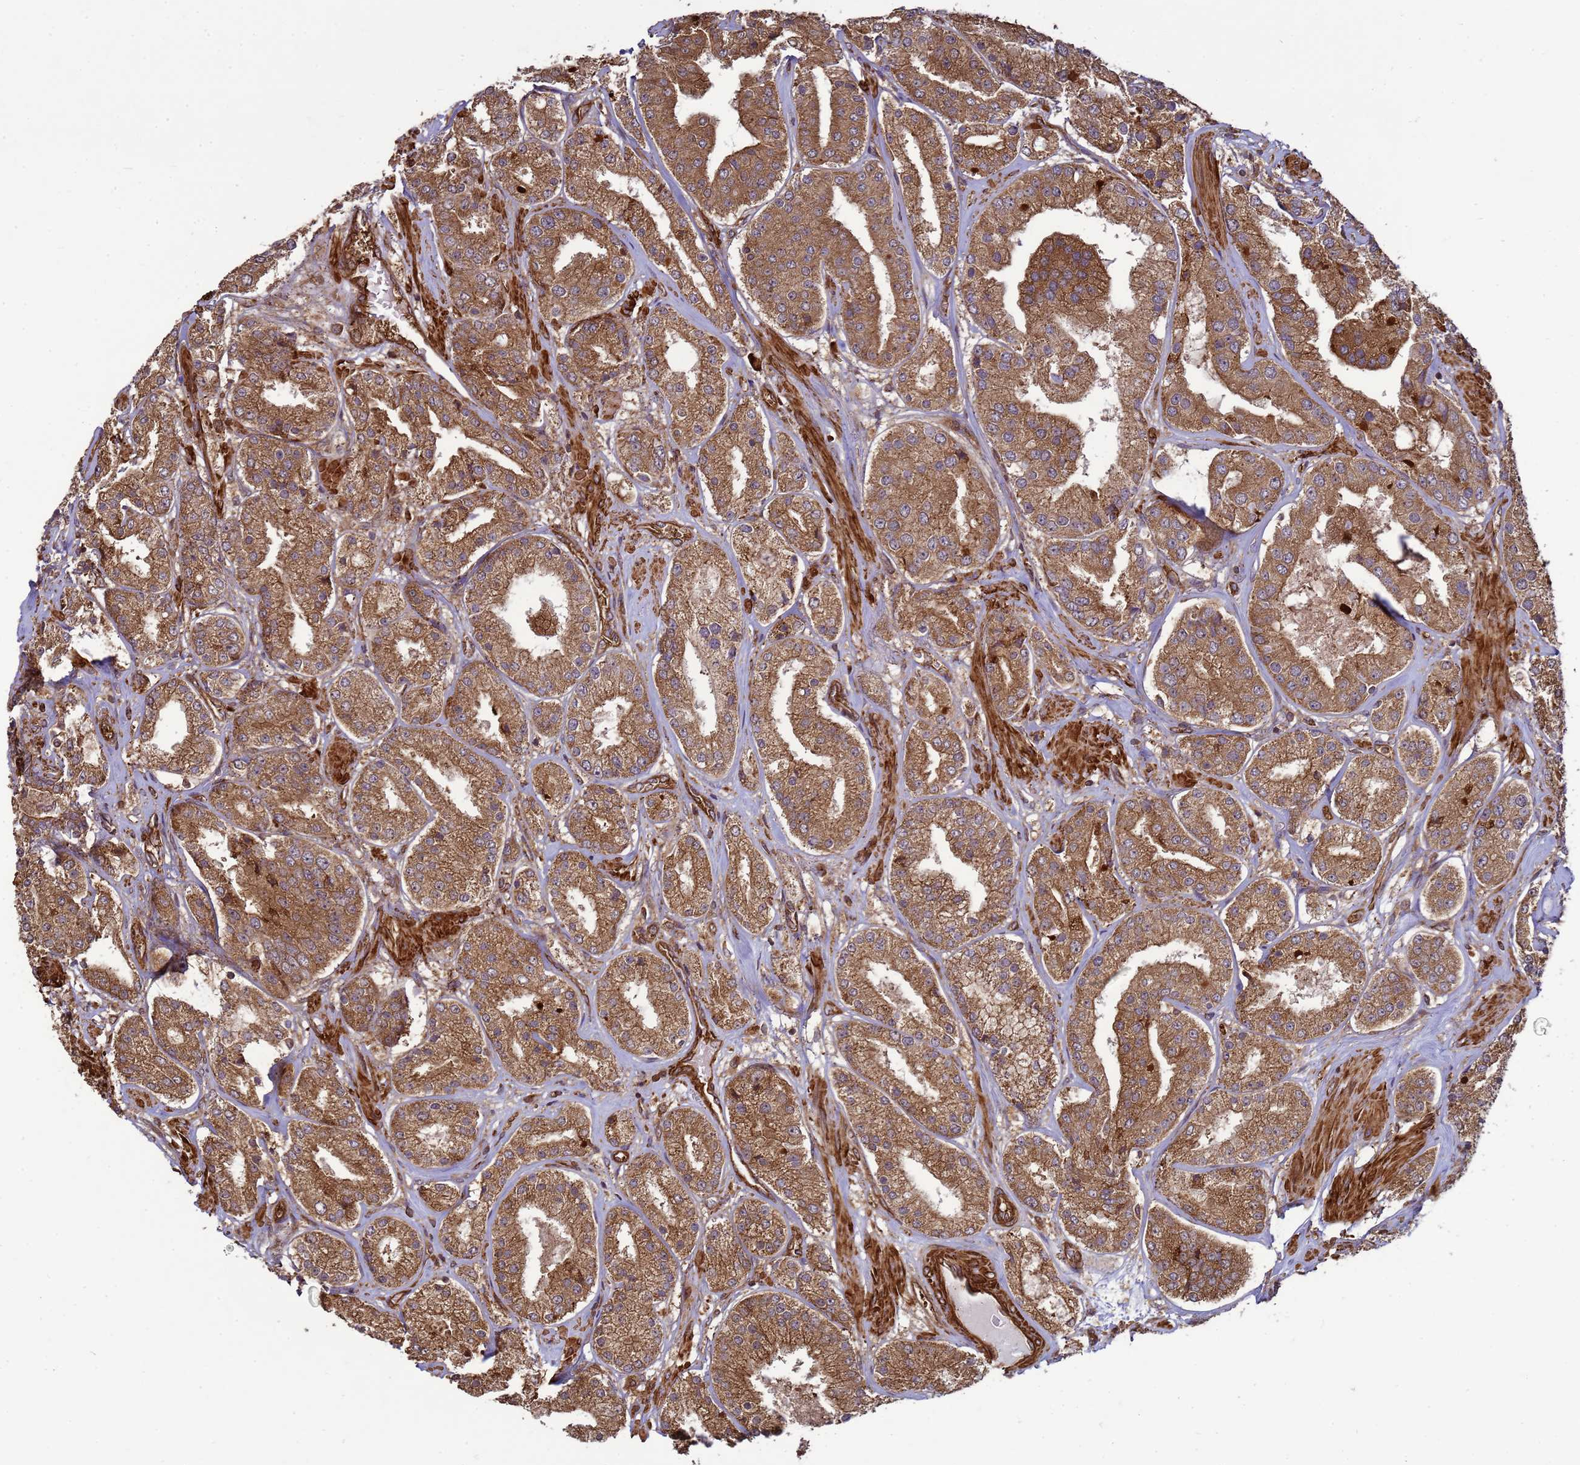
{"staining": {"intensity": "moderate", "quantity": ">75%", "location": "cytoplasmic/membranous"}, "tissue": "prostate cancer", "cell_type": "Tumor cells", "image_type": "cancer", "snomed": [{"axis": "morphology", "description": "Adenocarcinoma, High grade"}, {"axis": "topography", "description": "Prostate"}], "caption": "Immunohistochemistry (IHC) staining of high-grade adenocarcinoma (prostate), which exhibits medium levels of moderate cytoplasmic/membranous positivity in about >75% of tumor cells indicating moderate cytoplasmic/membranous protein expression. The staining was performed using DAB (3,3'-diaminobenzidine) (brown) for protein detection and nuclei were counterstained in hematoxylin (blue).", "gene": "CNOT1", "patient": {"sex": "male", "age": 63}}